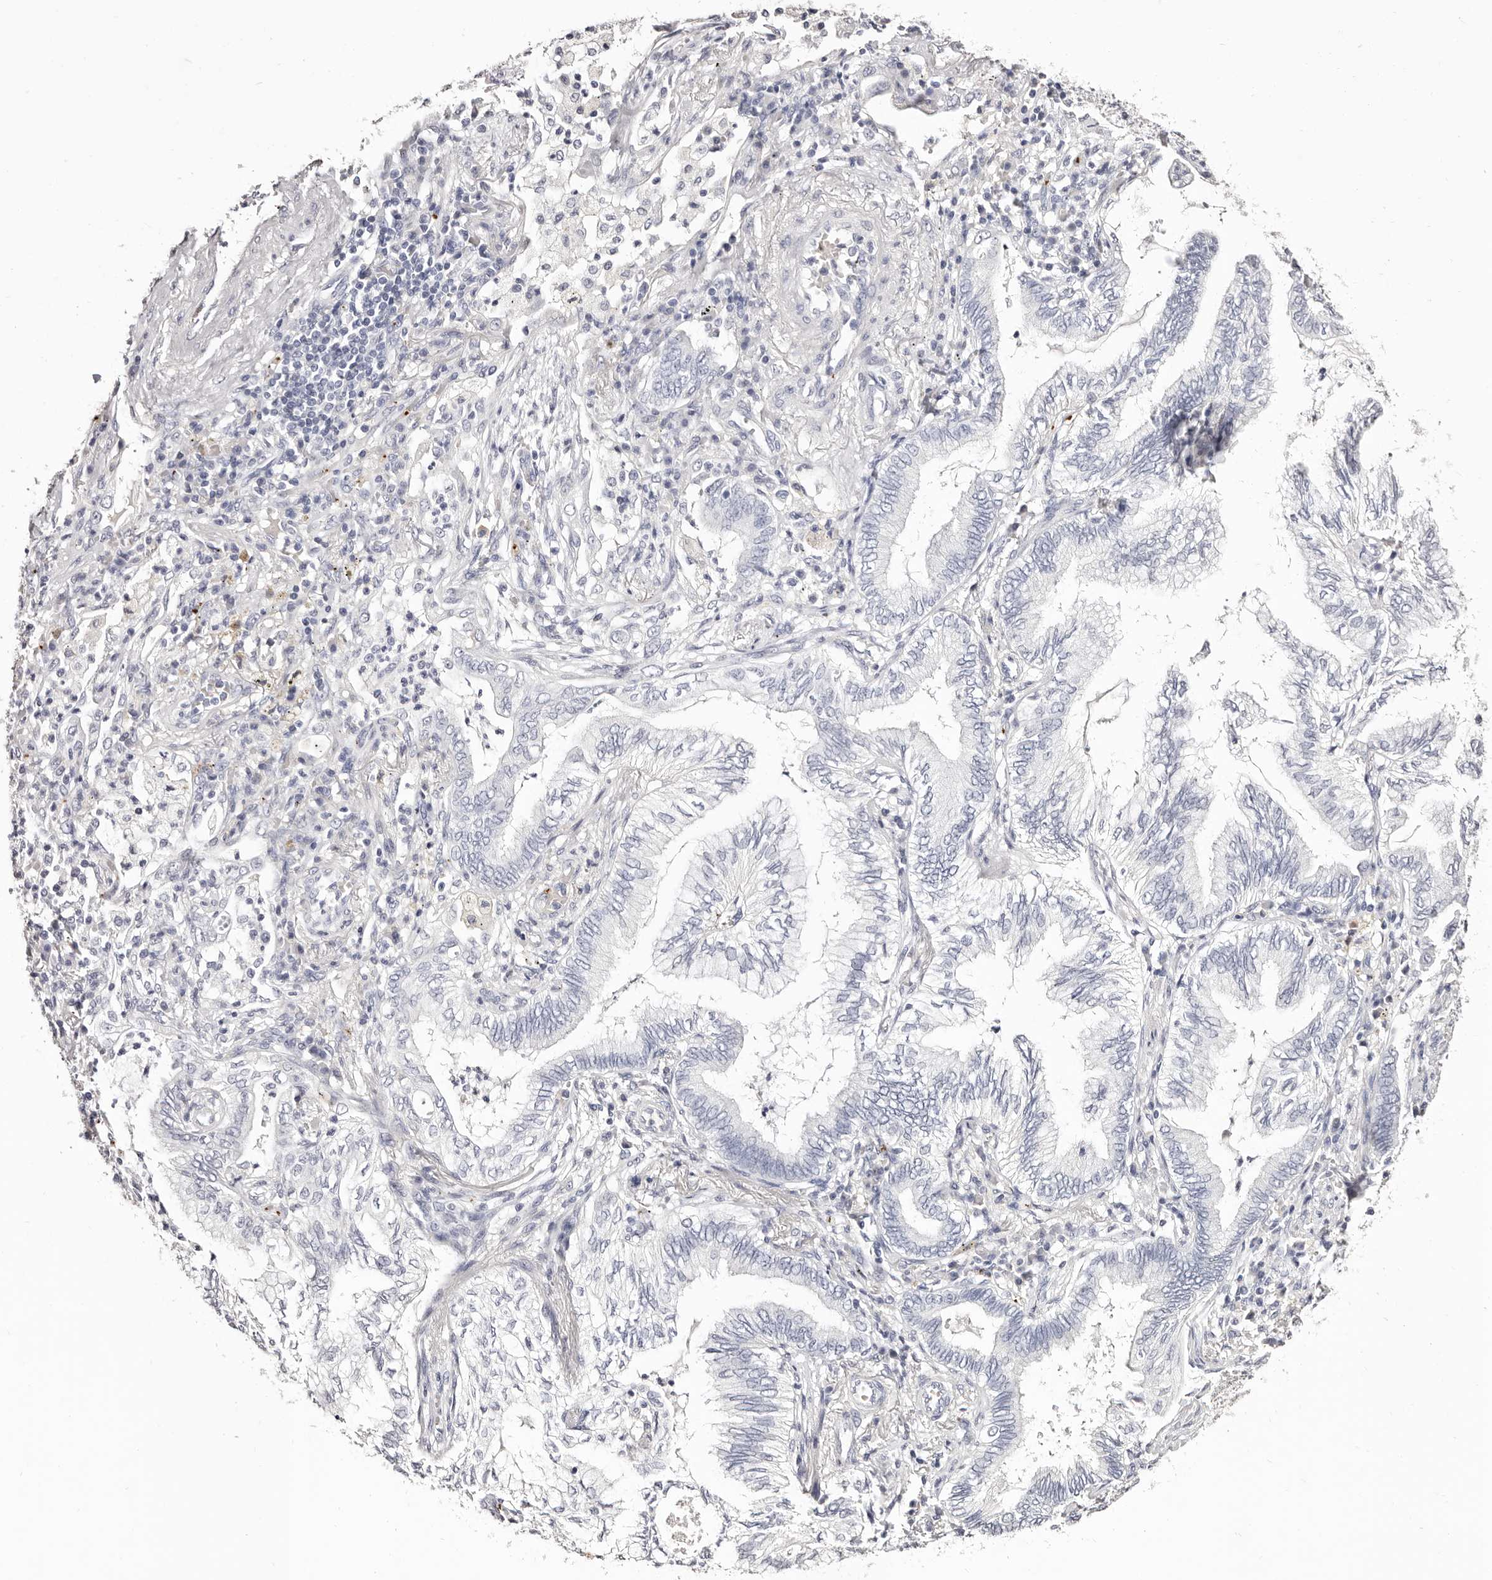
{"staining": {"intensity": "negative", "quantity": "none", "location": "none"}, "tissue": "lung cancer", "cell_type": "Tumor cells", "image_type": "cancer", "snomed": [{"axis": "morphology", "description": "Normal tissue, NOS"}, {"axis": "morphology", "description": "Adenocarcinoma, NOS"}, {"axis": "topography", "description": "Bronchus"}, {"axis": "topography", "description": "Lung"}], "caption": "The photomicrograph reveals no staining of tumor cells in lung cancer (adenocarcinoma).", "gene": "PF4", "patient": {"sex": "female", "age": 70}}